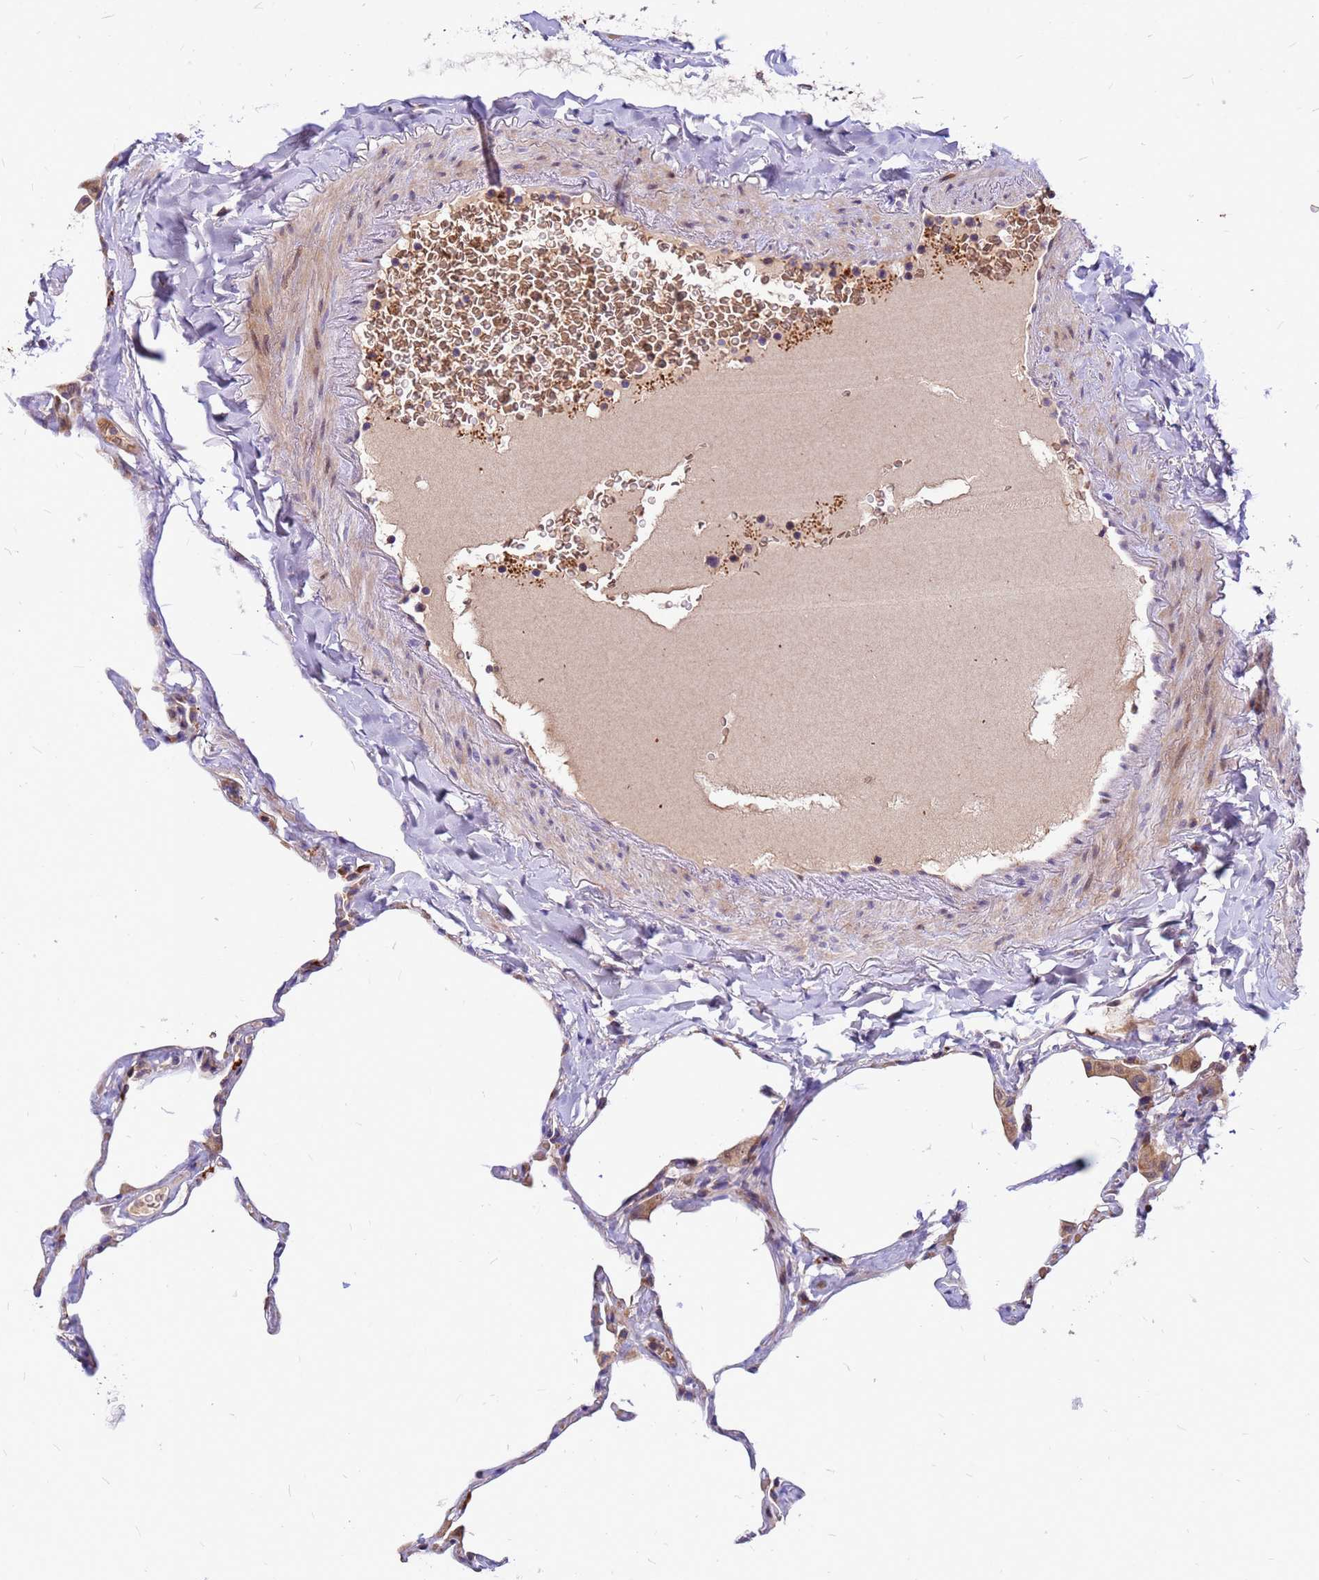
{"staining": {"intensity": "strong", "quantity": "25%-75%", "location": "cytoplasmic/membranous"}, "tissue": "lung", "cell_type": "Alveolar cells", "image_type": "normal", "snomed": [{"axis": "morphology", "description": "Normal tissue, NOS"}, {"axis": "topography", "description": "Lung"}], "caption": "Brown immunohistochemical staining in benign lung reveals strong cytoplasmic/membranous positivity in about 25%-75% of alveolar cells. The staining was performed using DAB (3,3'-diaminobenzidine) to visualize the protein expression in brown, while the nuclei were stained in blue with hematoxylin (Magnification: 20x).", "gene": "ZNF669", "patient": {"sex": "male", "age": 65}}